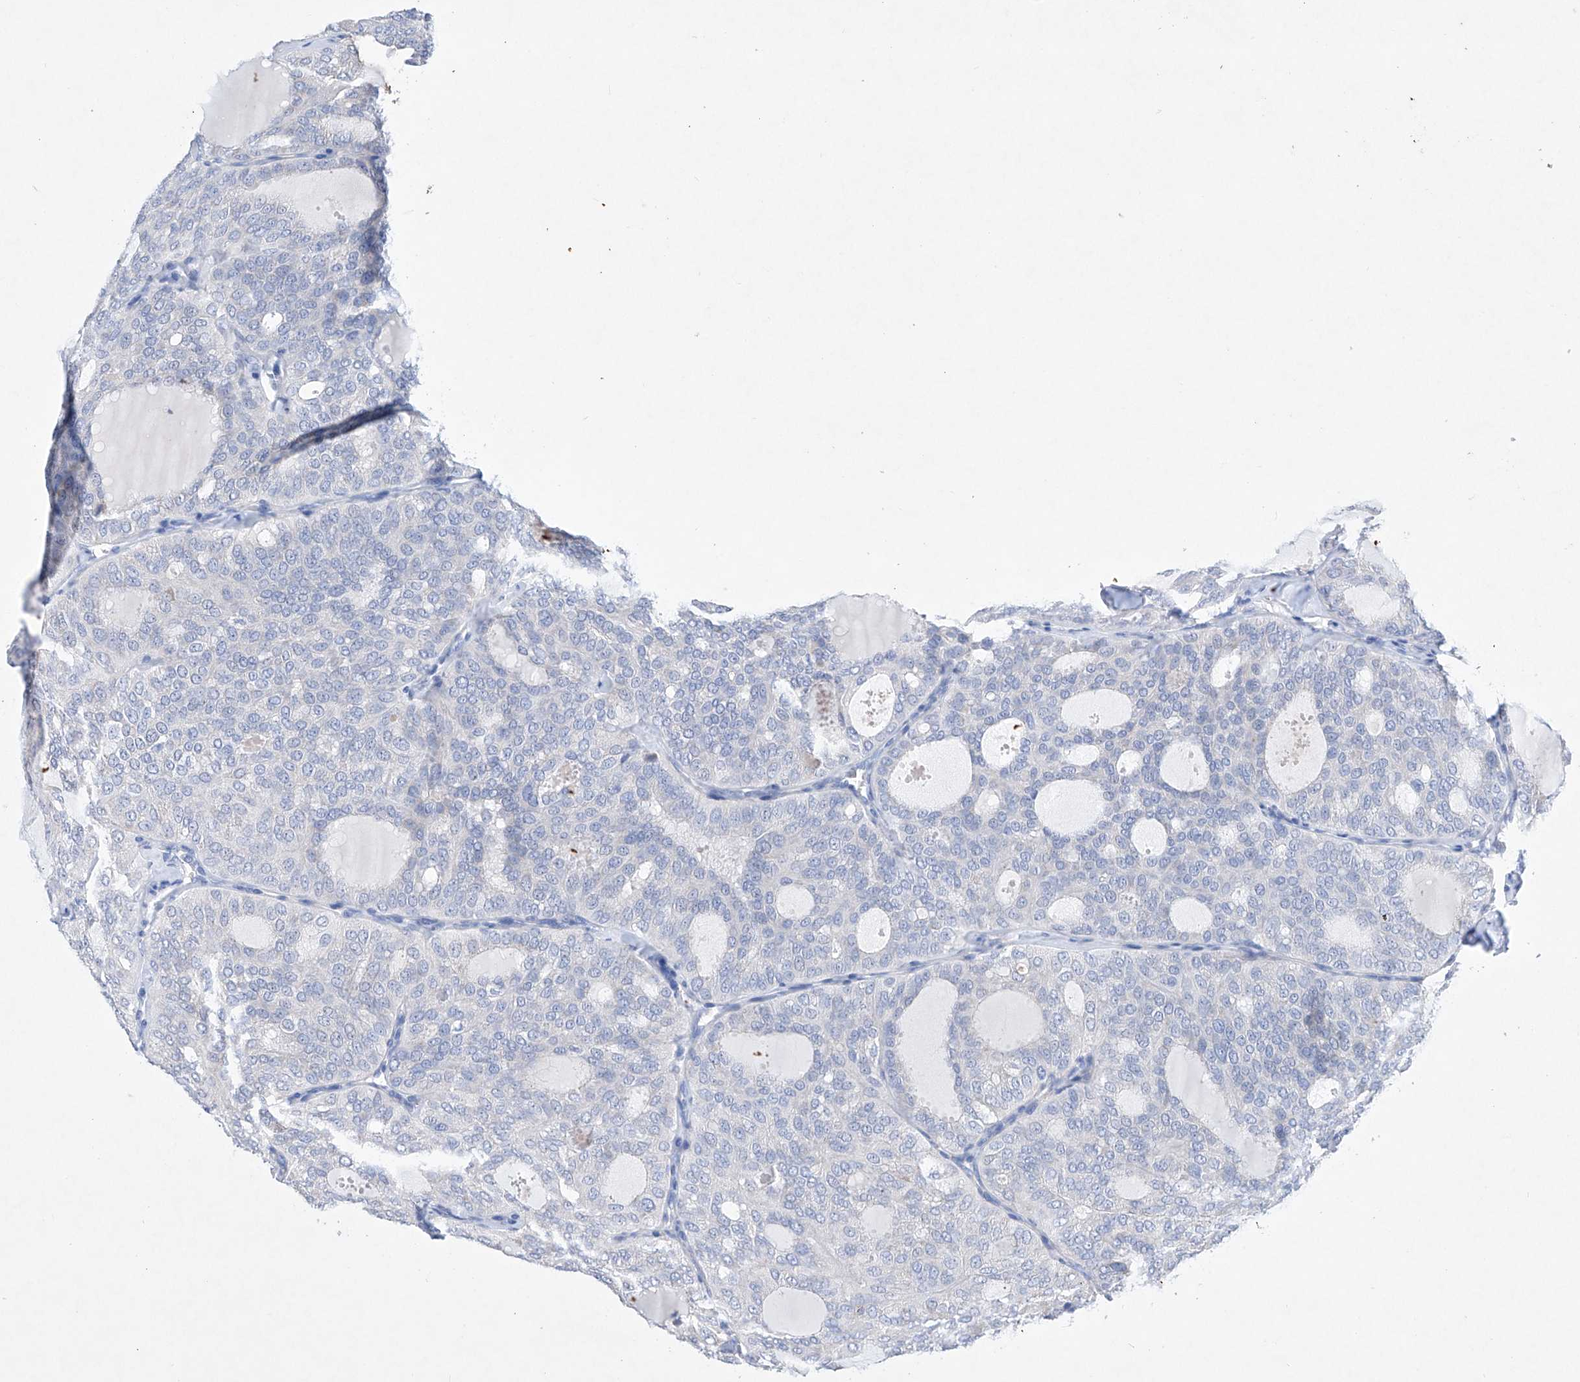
{"staining": {"intensity": "negative", "quantity": "none", "location": "none"}, "tissue": "thyroid cancer", "cell_type": "Tumor cells", "image_type": "cancer", "snomed": [{"axis": "morphology", "description": "Follicular adenoma carcinoma, NOS"}, {"axis": "topography", "description": "Thyroid gland"}], "caption": "Thyroid follicular adenoma carcinoma stained for a protein using immunohistochemistry (IHC) demonstrates no staining tumor cells.", "gene": "NRROS", "patient": {"sex": "male", "age": 75}}